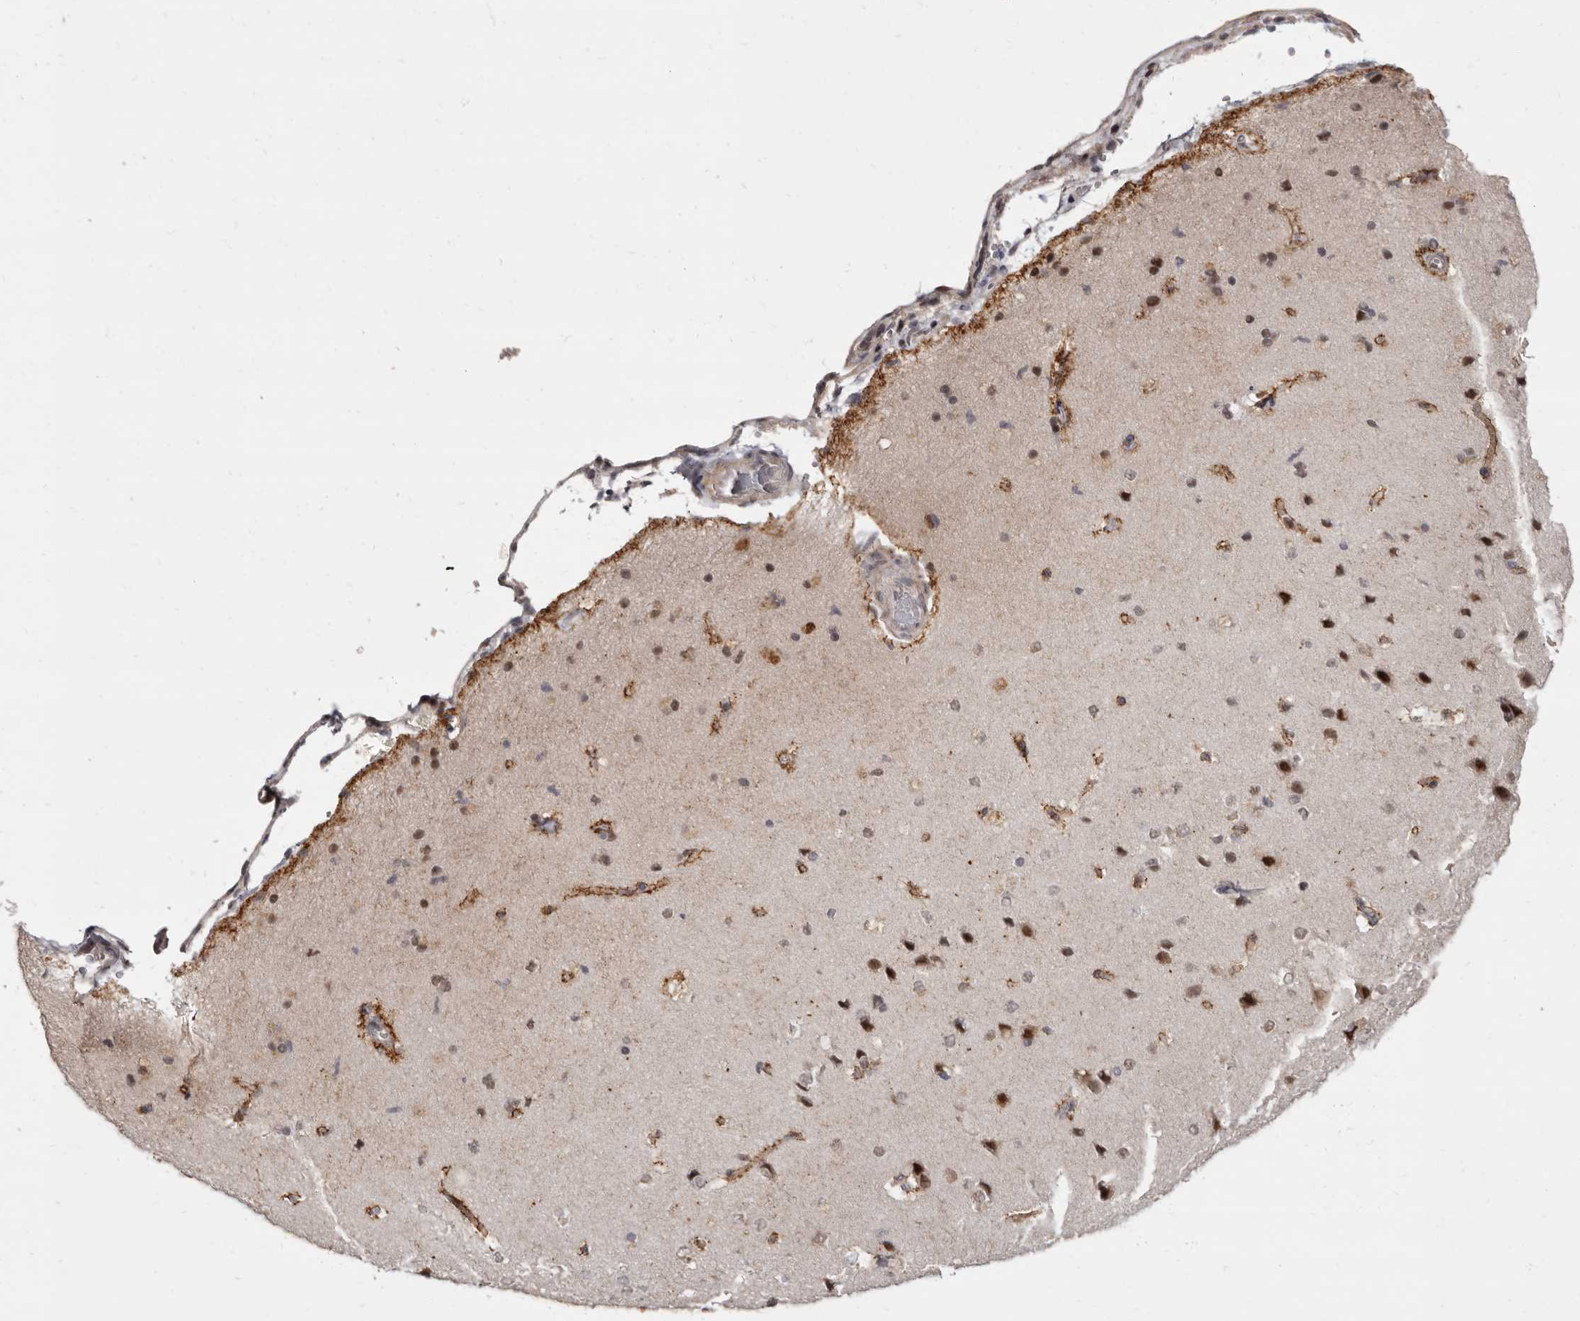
{"staining": {"intensity": "moderate", "quantity": ">75%", "location": "cytoplasmic/membranous"}, "tissue": "cerebral cortex", "cell_type": "Endothelial cells", "image_type": "normal", "snomed": [{"axis": "morphology", "description": "Normal tissue, NOS"}, {"axis": "topography", "description": "Cerebral cortex"}], "caption": "IHC micrograph of benign cerebral cortex: human cerebral cortex stained using immunohistochemistry (IHC) reveals medium levels of moderate protein expression localized specifically in the cytoplasmic/membranous of endothelial cells, appearing as a cytoplasmic/membranous brown color.", "gene": "ZNF326", "patient": {"sex": "male", "age": 62}}